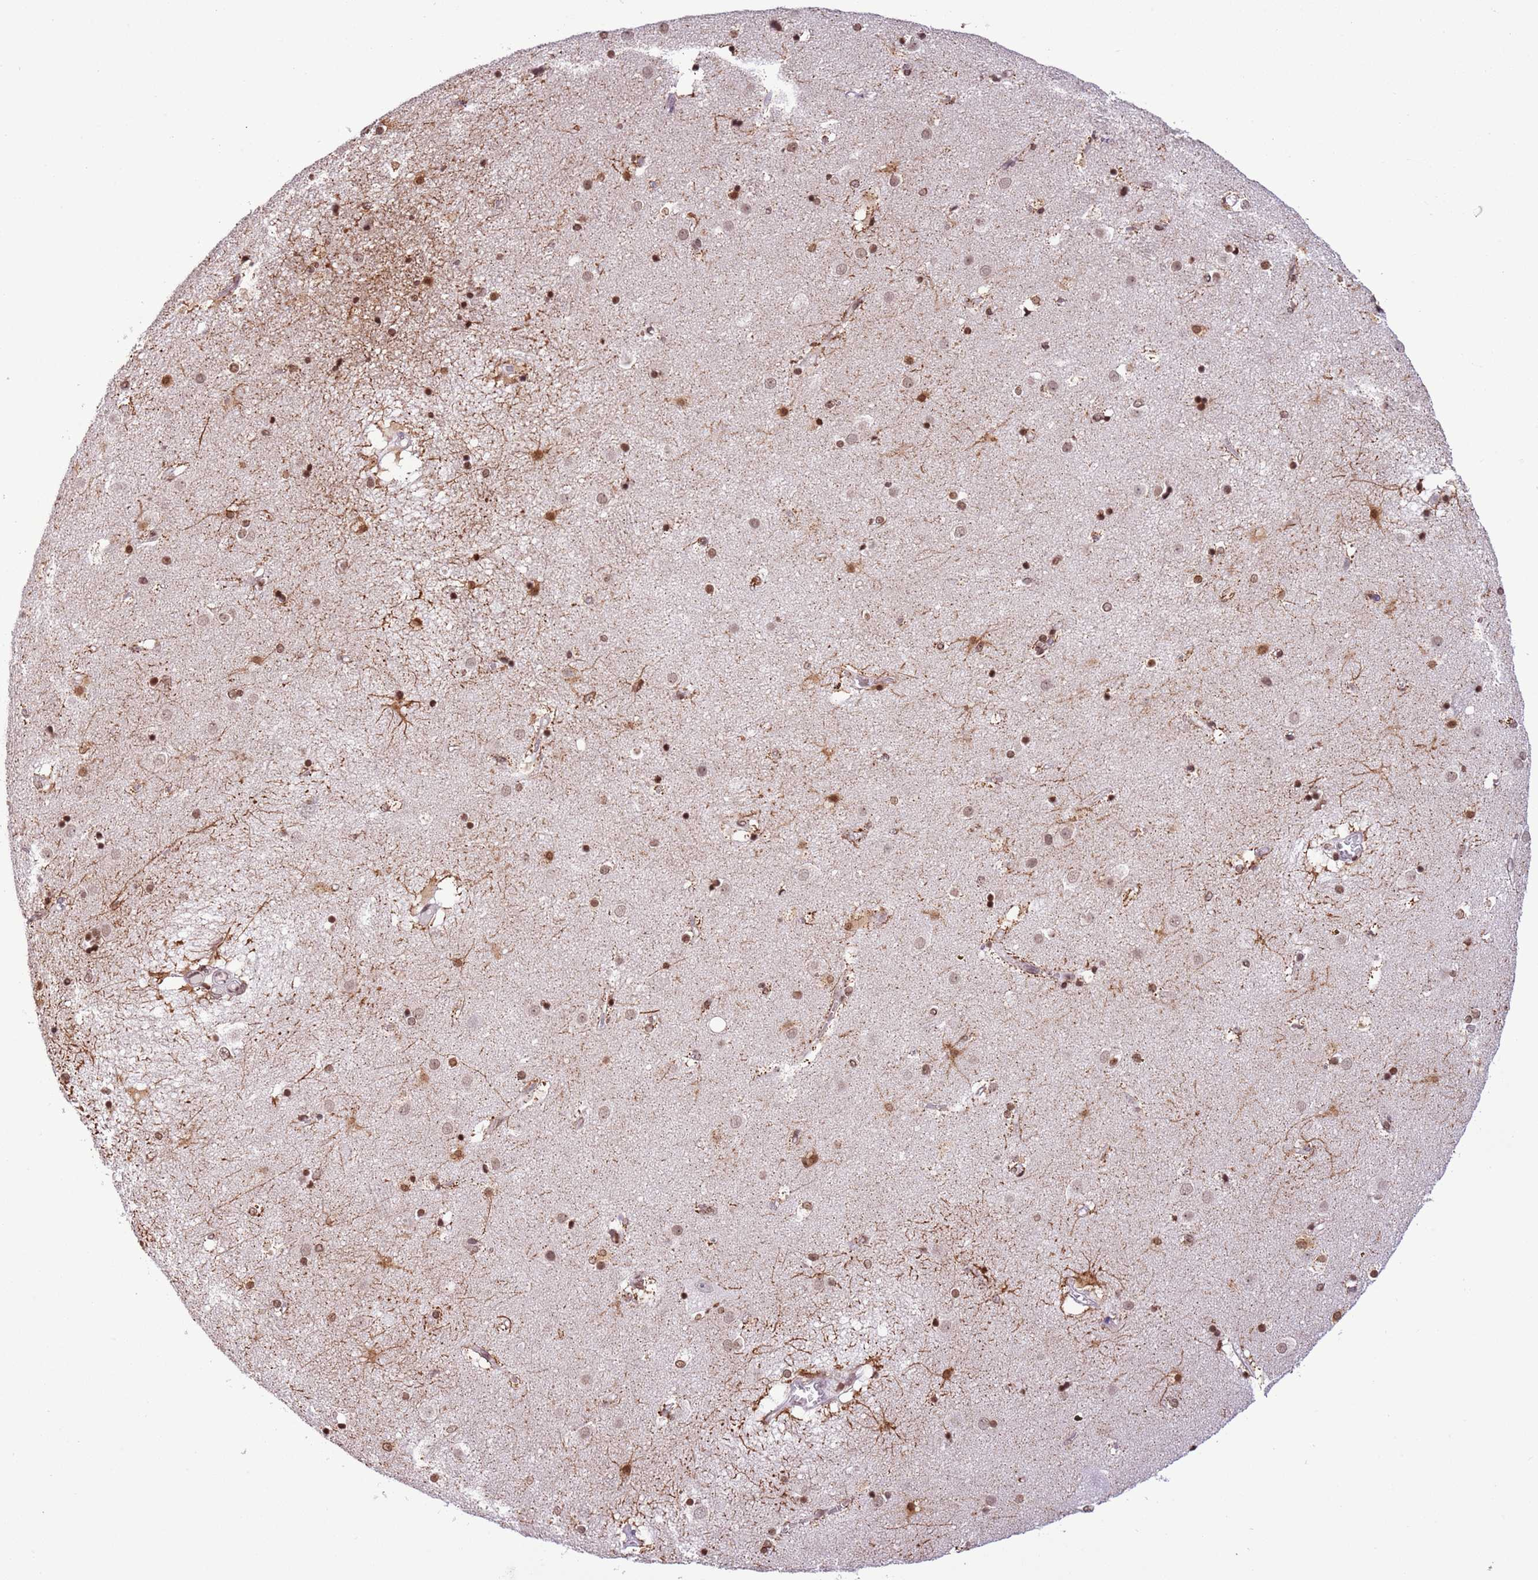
{"staining": {"intensity": "moderate", "quantity": ">75%", "location": "cytoplasmic/membranous,nuclear"}, "tissue": "caudate", "cell_type": "Glial cells", "image_type": "normal", "snomed": [{"axis": "morphology", "description": "Normal tissue, NOS"}, {"axis": "topography", "description": "Lateral ventricle wall"}], "caption": "Caudate stained with a brown dye shows moderate cytoplasmic/membranous,nuclear positive staining in about >75% of glial cells.", "gene": "NRIP1", "patient": {"sex": "male", "age": 70}}